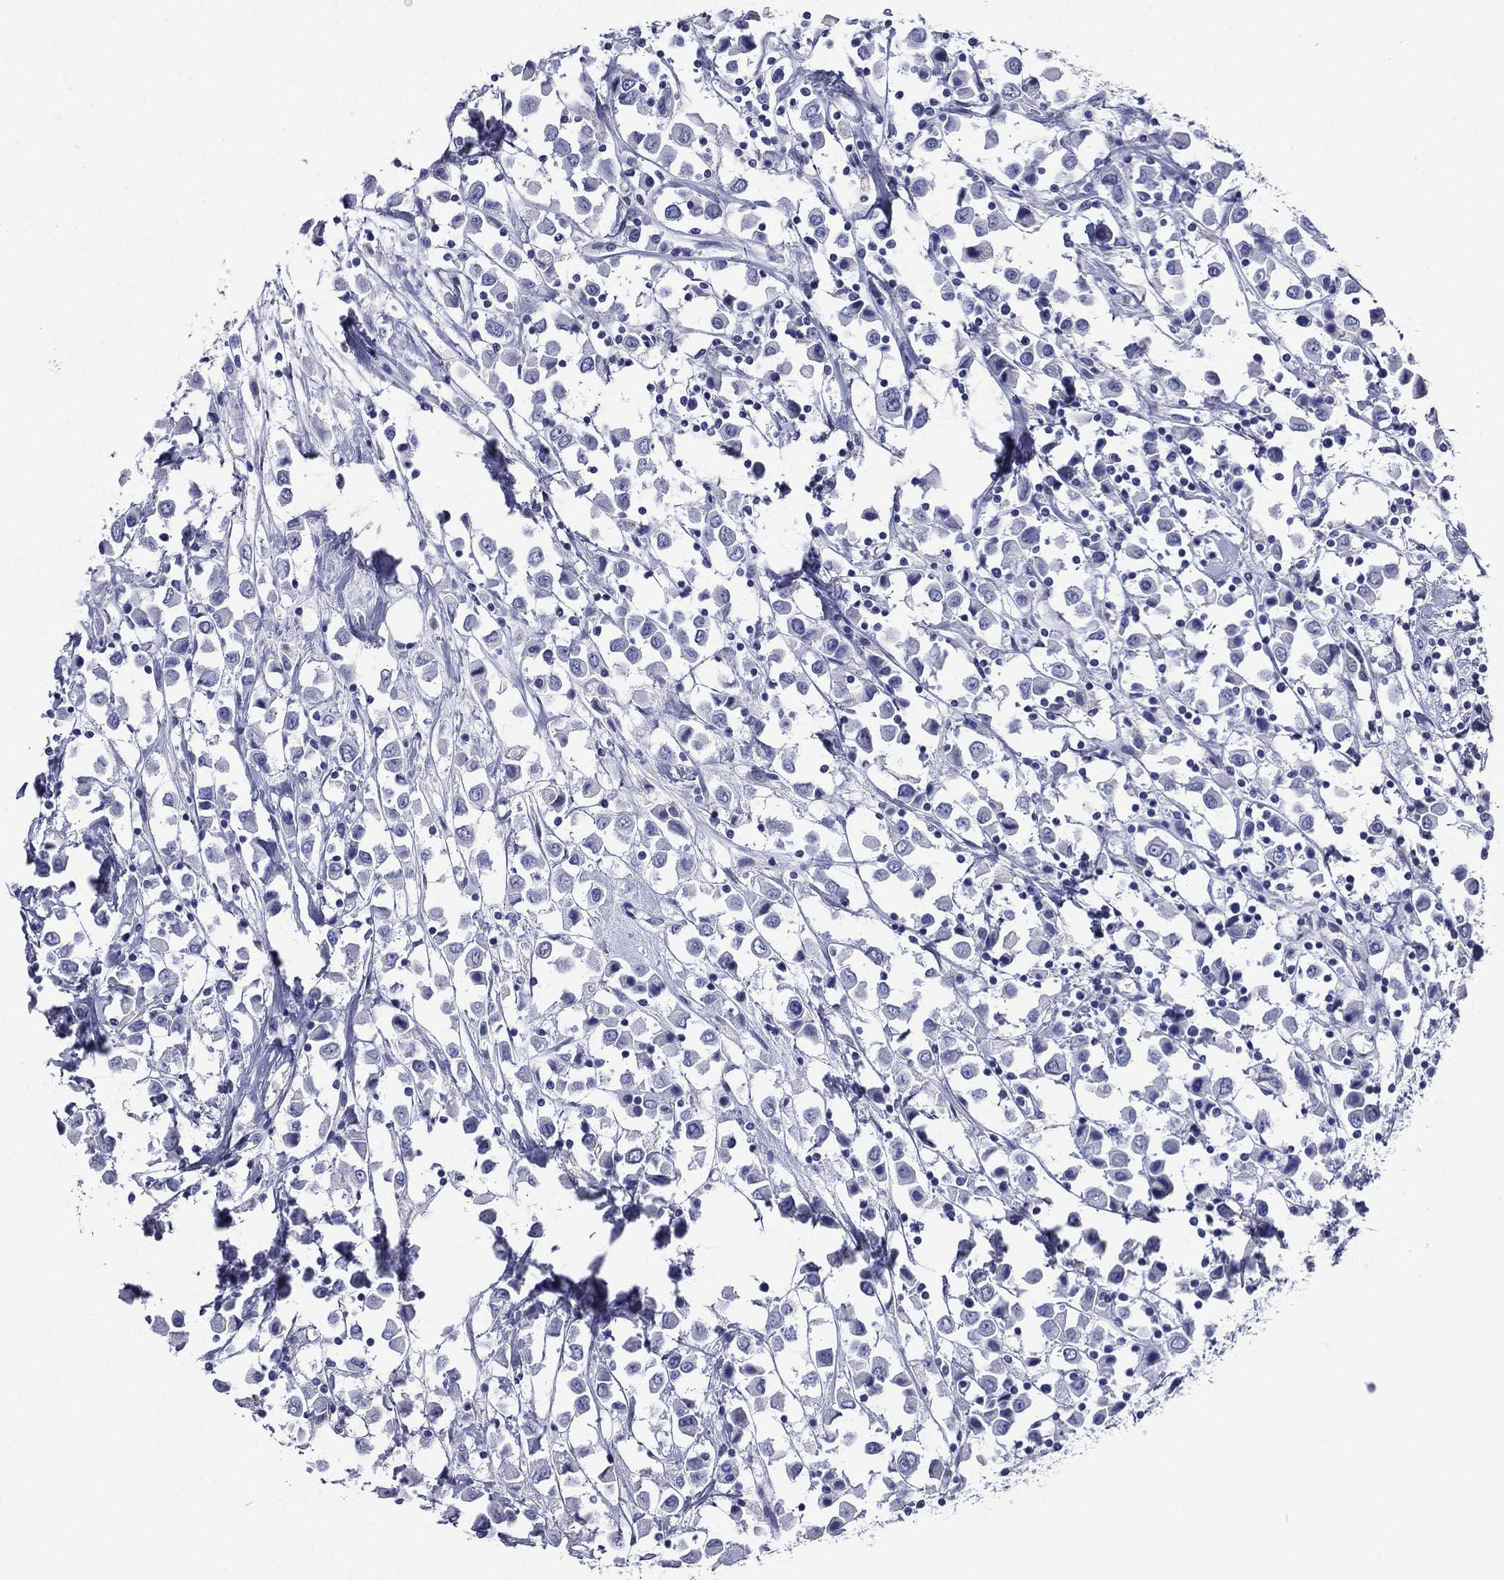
{"staining": {"intensity": "negative", "quantity": "none", "location": "none"}, "tissue": "breast cancer", "cell_type": "Tumor cells", "image_type": "cancer", "snomed": [{"axis": "morphology", "description": "Duct carcinoma"}, {"axis": "topography", "description": "Breast"}], "caption": "Tumor cells are negative for brown protein staining in breast cancer (intraductal carcinoma).", "gene": "DPYS", "patient": {"sex": "female", "age": 61}}